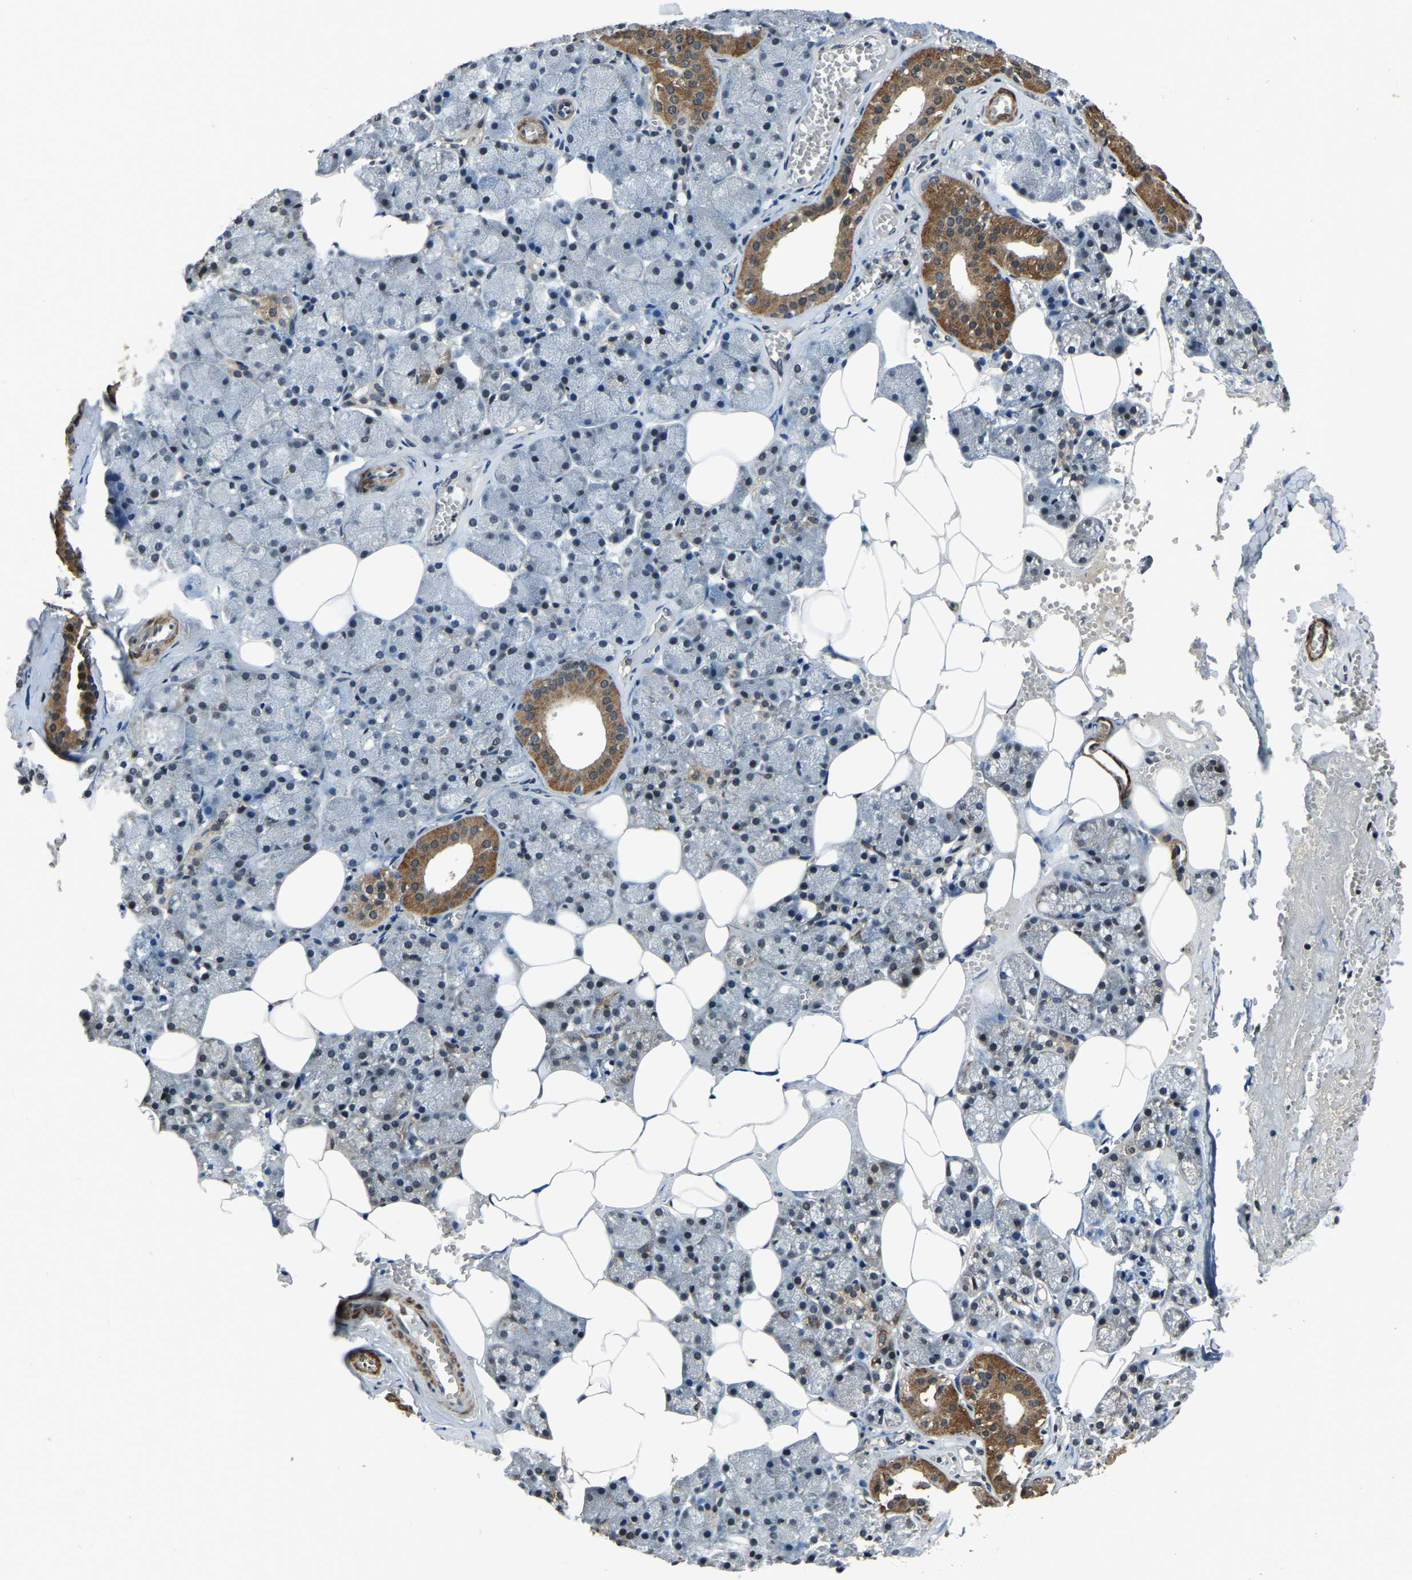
{"staining": {"intensity": "moderate", "quantity": "<25%", "location": "cytoplasmic/membranous,nuclear"}, "tissue": "salivary gland", "cell_type": "Glandular cells", "image_type": "normal", "snomed": [{"axis": "morphology", "description": "Normal tissue, NOS"}, {"axis": "topography", "description": "Salivary gland"}], "caption": "Unremarkable salivary gland was stained to show a protein in brown. There is low levels of moderate cytoplasmic/membranous,nuclear expression in approximately <25% of glandular cells. Using DAB (brown) and hematoxylin (blue) stains, captured at high magnification using brightfield microscopy.", "gene": "ANKIB1", "patient": {"sex": "male", "age": 62}}